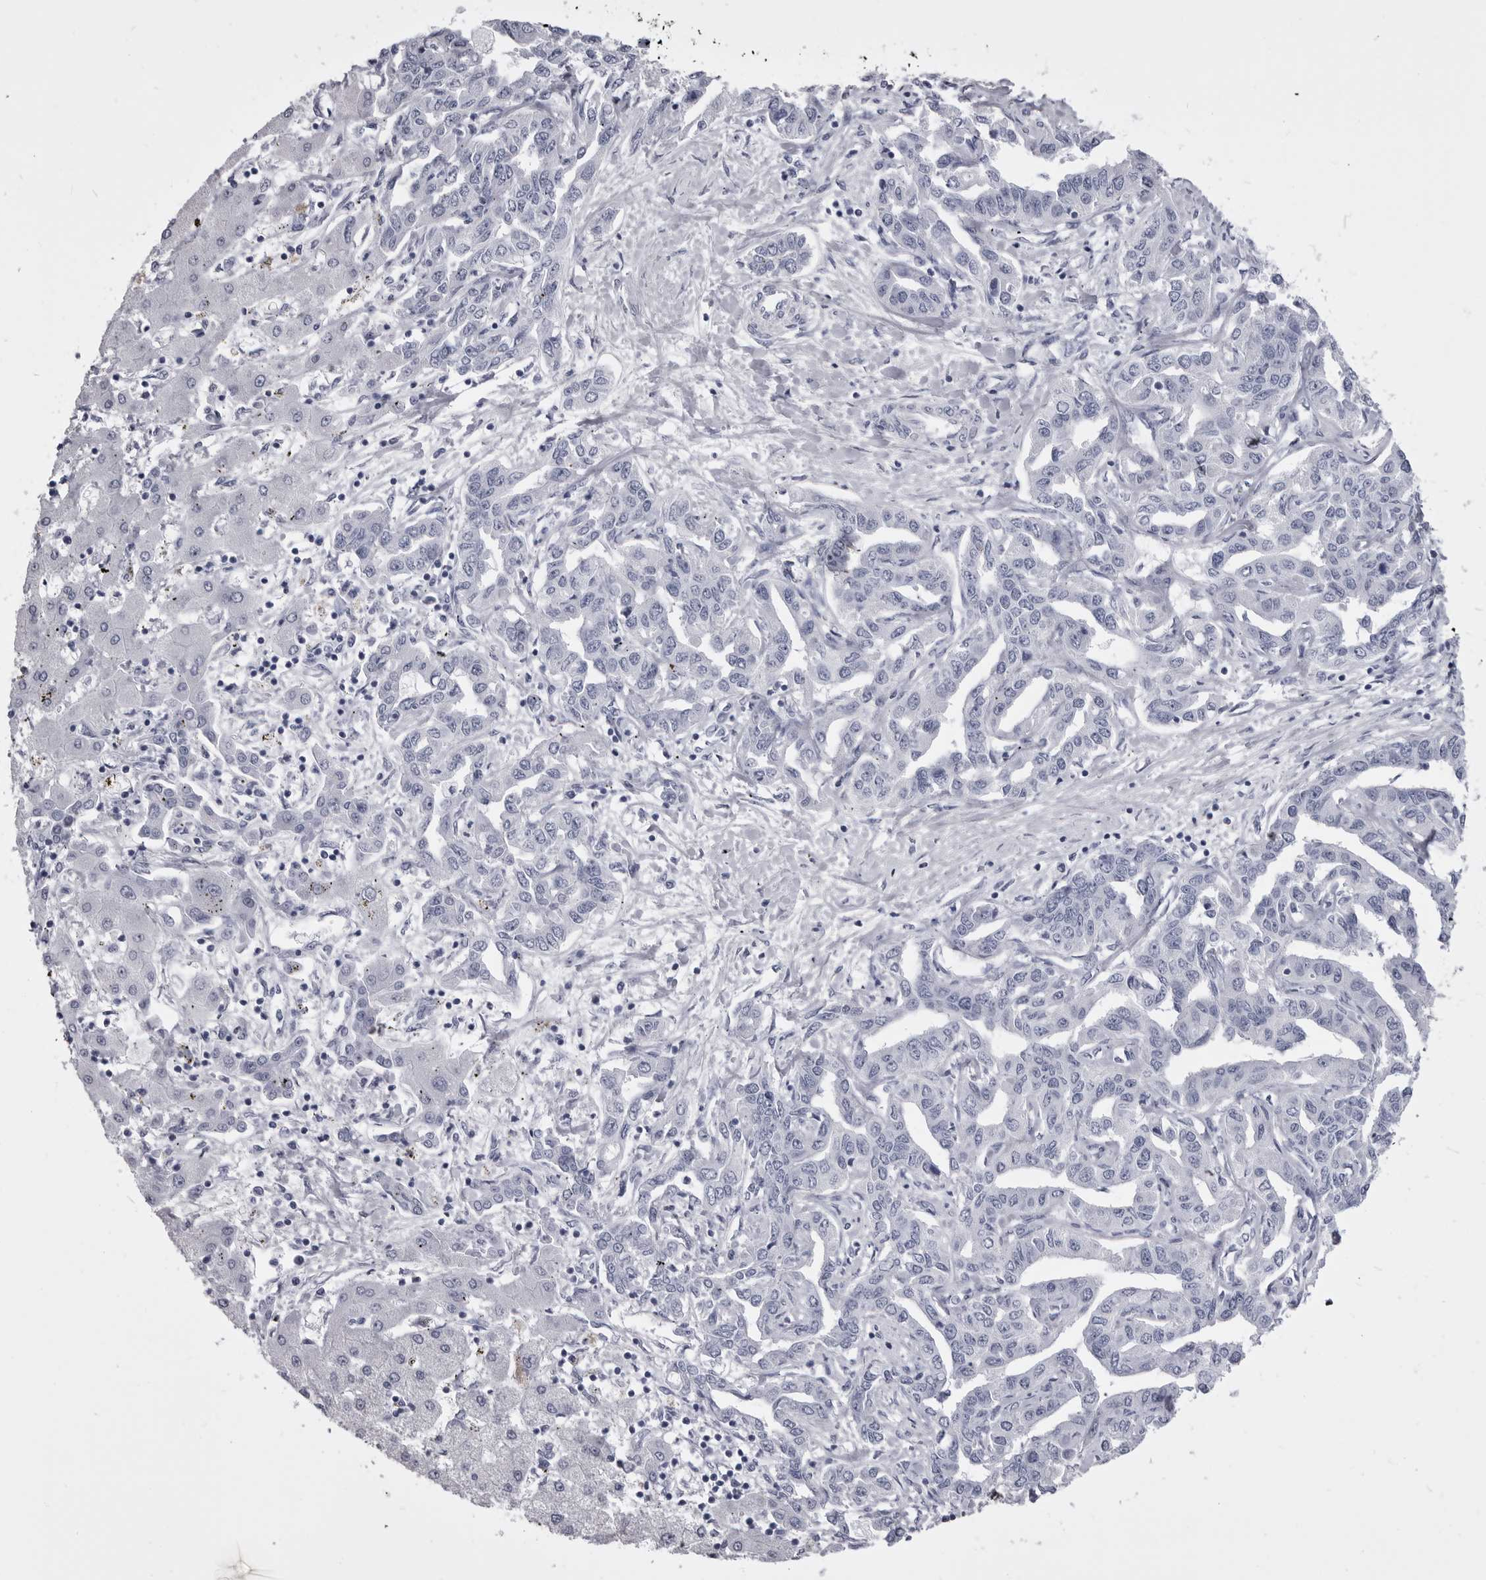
{"staining": {"intensity": "negative", "quantity": "none", "location": "none"}, "tissue": "liver cancer", "cell_type": "Tumor cells", "image_type": "cancer", "snomed": [{"axis": "morphology", "description": "Cholangiocarcinoma"}, {"axis": "topography", "description": "Liver"}], "caption": "Histopathology image shows no significant protein positivity in tumor cells of cholangiocarcinoma (liver).", "gene": "ANK2", "patient": {"sex": "male", "age": 59}}